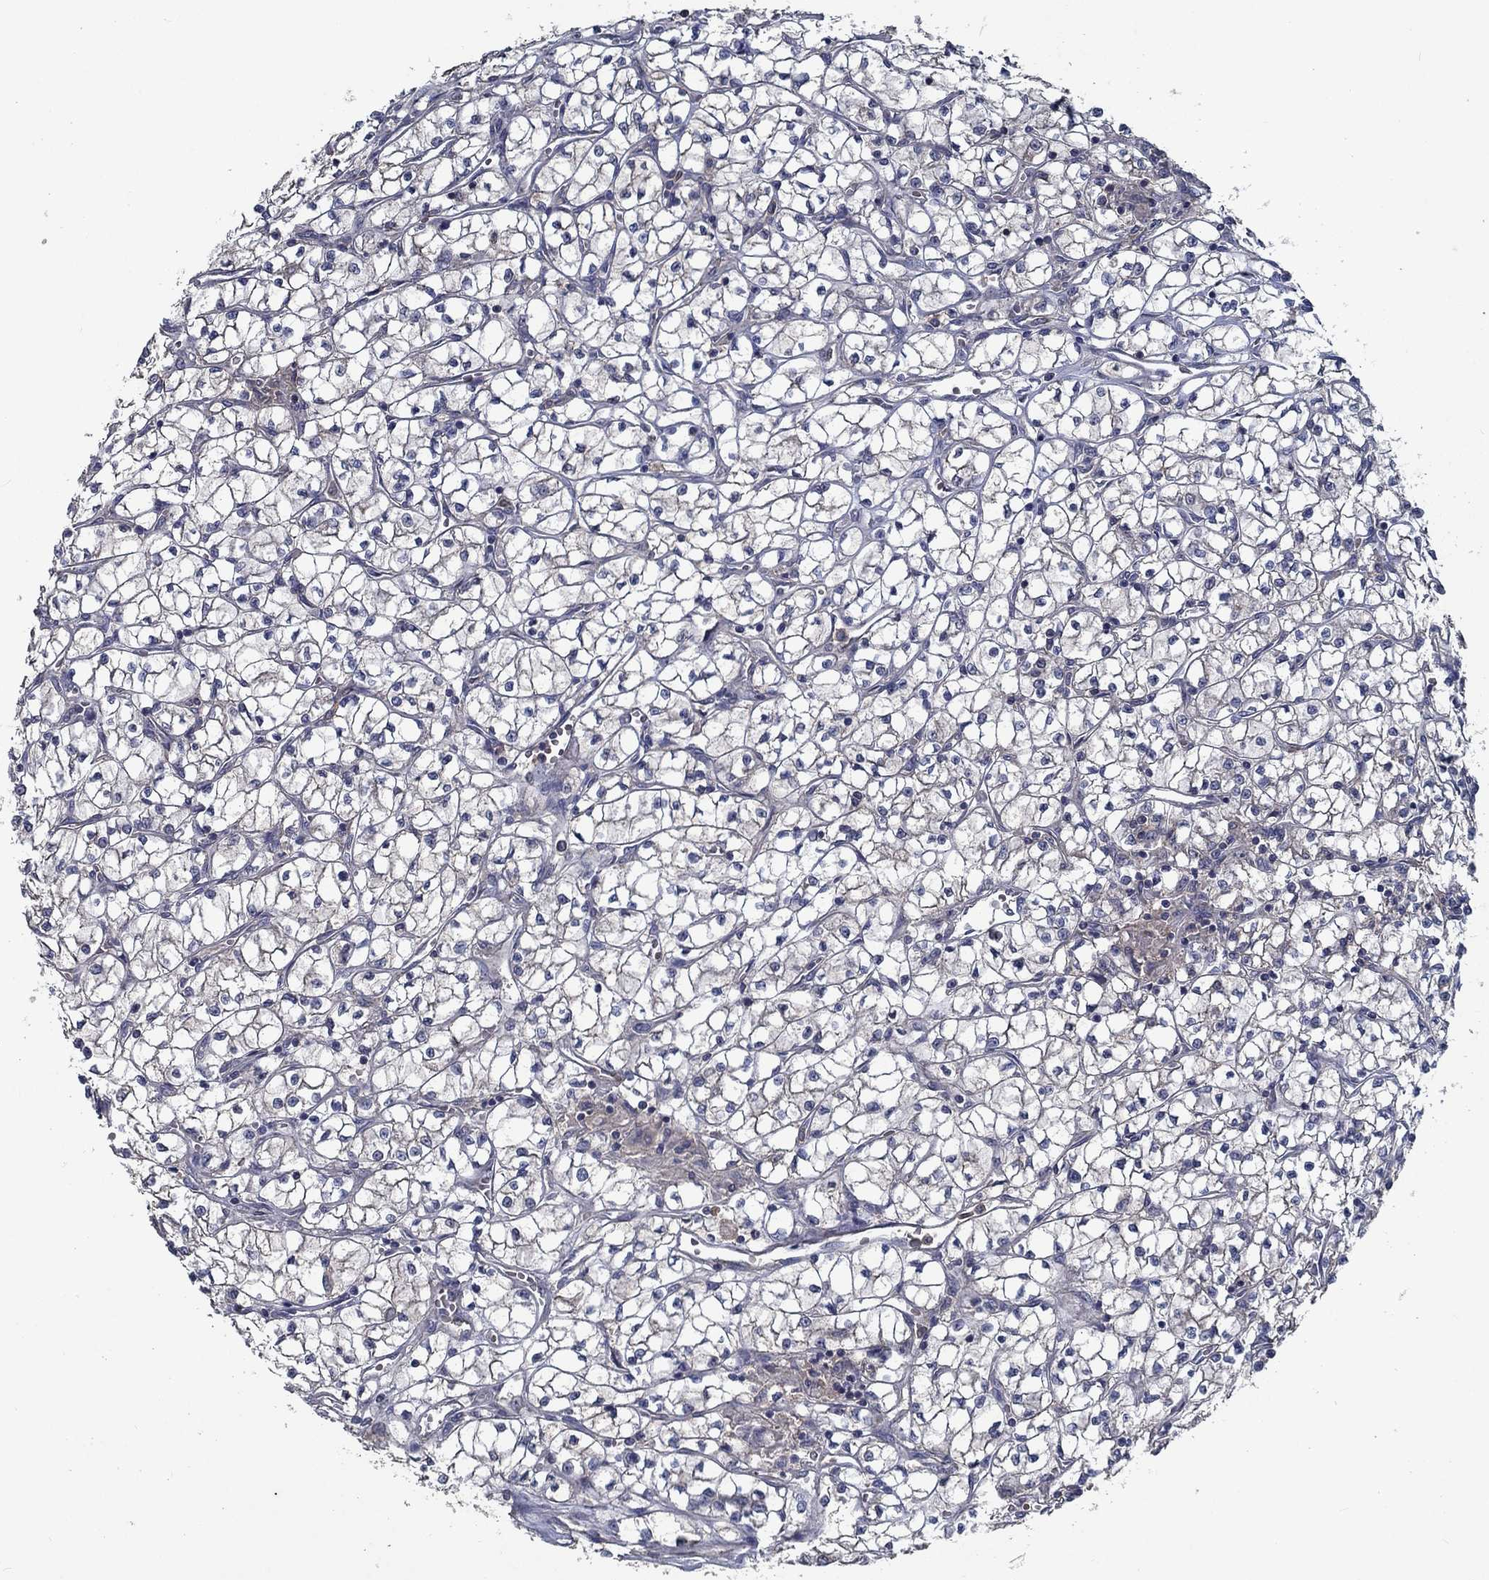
{"staining": {"intensity": "negative", "quantity": "none", "location": "none"}, "tissue": "renal cancer", "cell_type": "Tumor cells", "image_type": "cancer", "snomed": [{"axis": "morphology", "description": "Adenocarcinoma, NOS"}, {"axis": "topography", "description": "Kidney"}], "caption": "High magnification brightfield microscopy of renal cancer stained with DAB (brown) and counterstained with hematoxylin (blue): tumor cells show no significant staining.", "gene": "SLC44A1", "patient": {"sex": "female", "age": 64}}